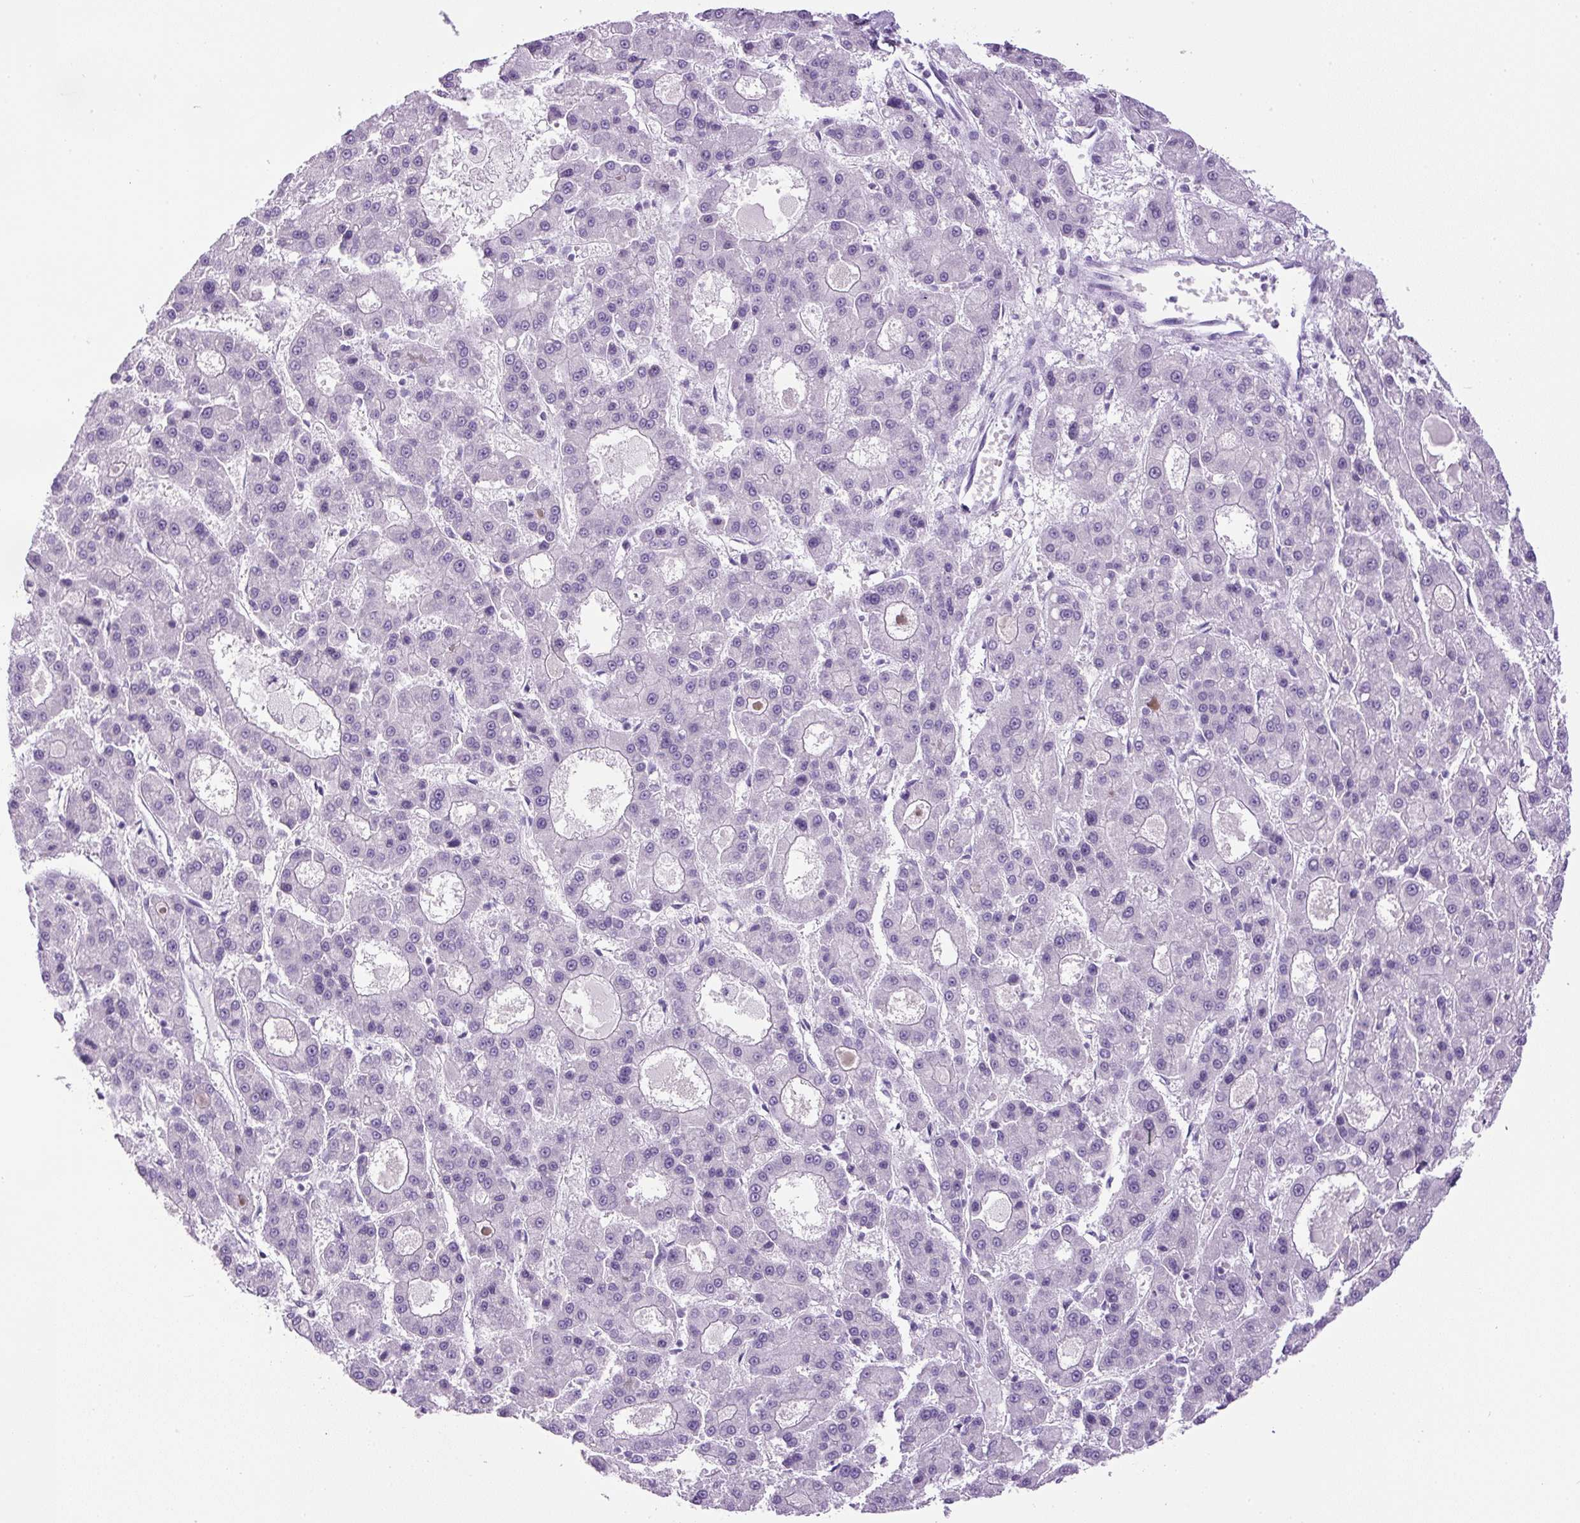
{"staining": {"intensity": "negative", "quantity": "none", "location": "none"}, "tissue": "liver cancer", "cell_type": "Tumor cells", "image_type": "cancer", "snomed": [{"axis": "morphology", "description": "Carcinoma, Hepatocellular, NOS"}, {"axis": "topography", "description": "Liver"}], "caption": "The histopathology image exhibits no significant staining in tumor cells of liver cancer.", "gene": "RHBDD2", "patient": {"sex": "male", "age": 70}}